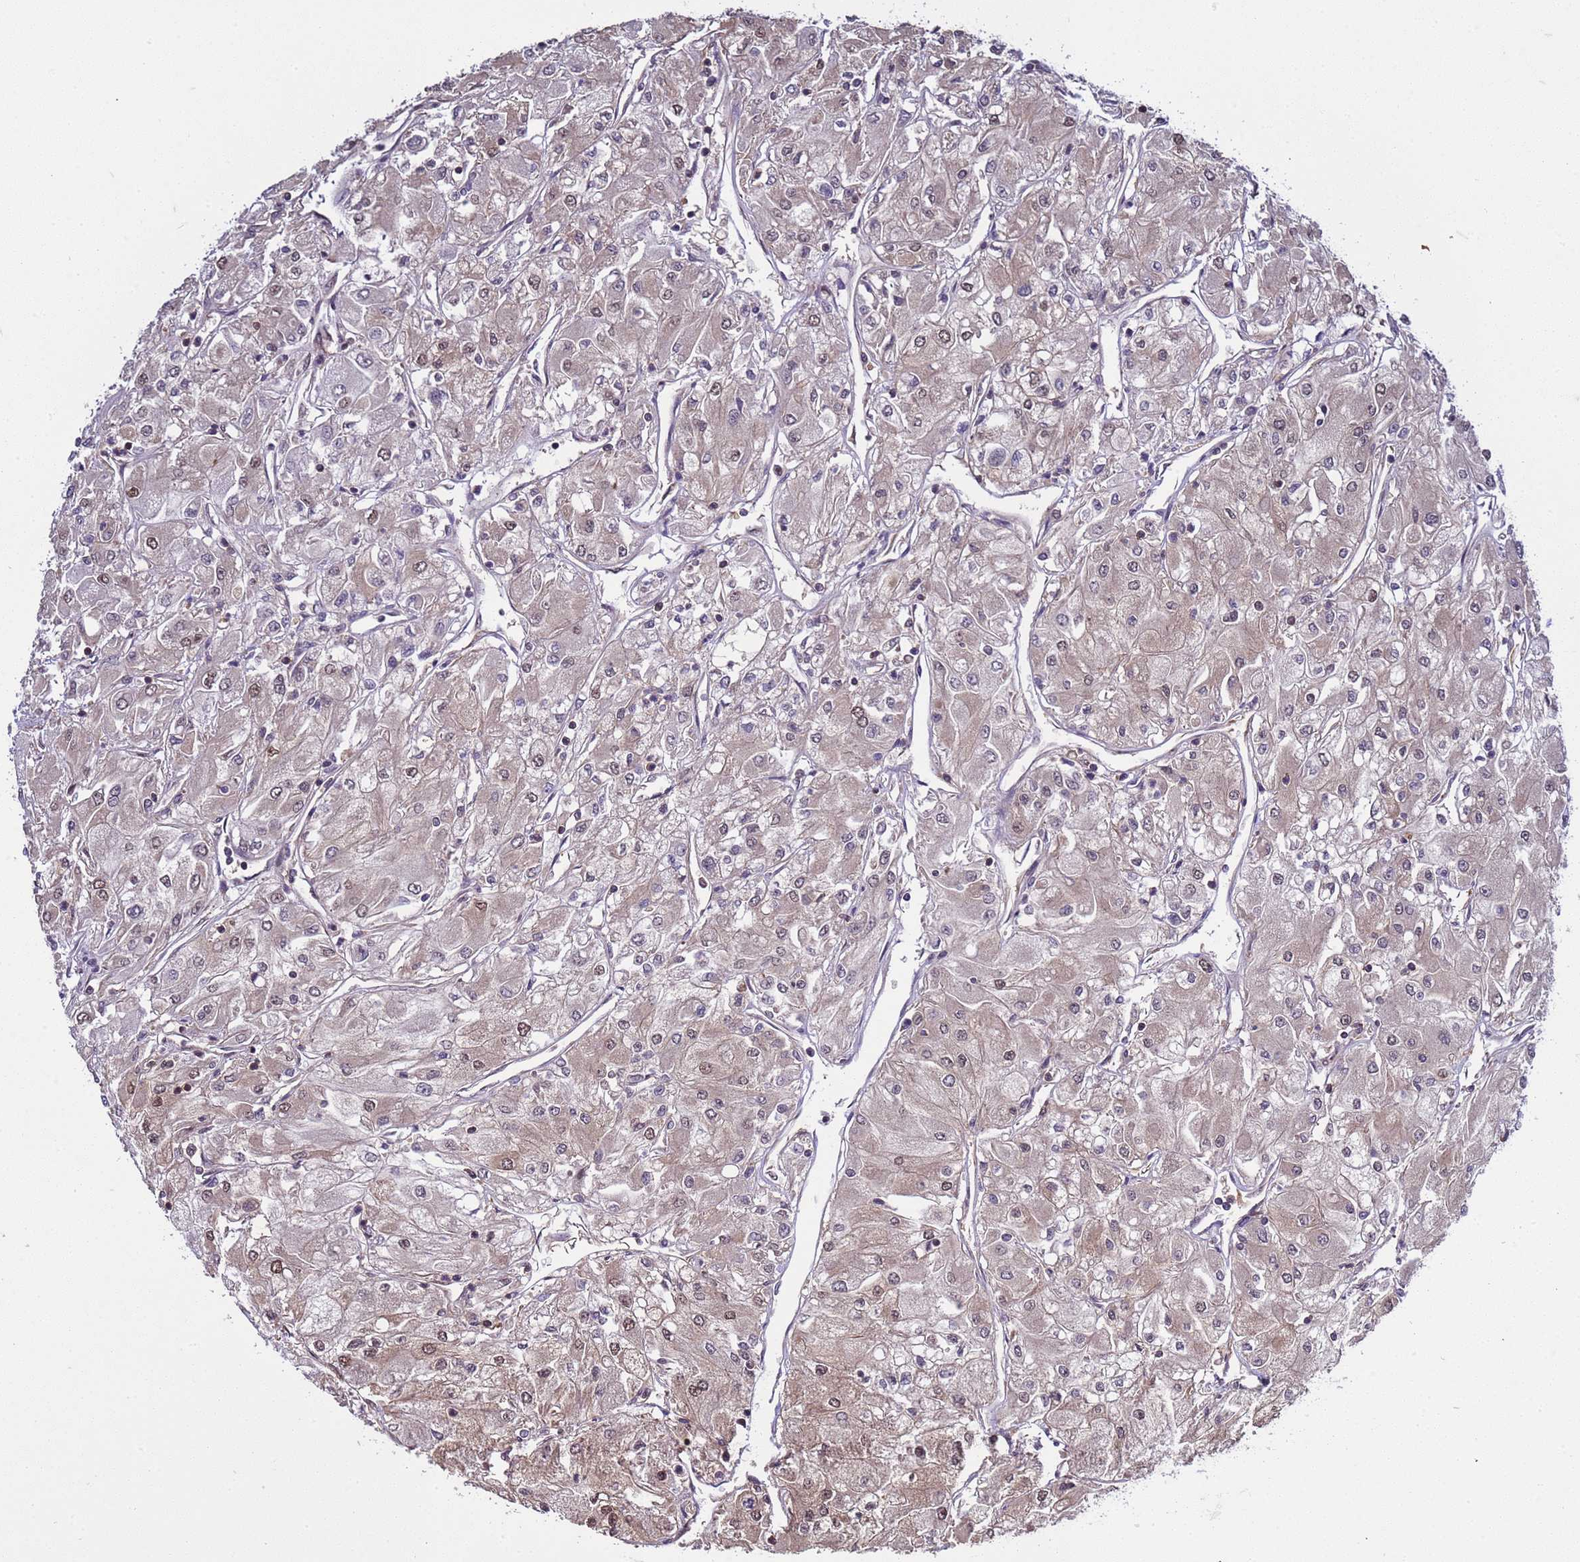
{"staining": {"intensity": "moderate", "quantity": "25%-75%", "location": "nuclear"}, "tissue": "renal cancer", "cell_type": "Tumor cells", "image_type": "cancer", "snomed": [{"axis": "morphology", "description": "Adenocarcinoma, NOS"}, {"axis": "topography", "description": "Kidney"}], "caption": "Immunohistochemical staining of human adenocarcinoma (renal) displays medium levels of moderate nuclear expression in about 25%-75% of tumor cells. Immunohistochemistry stains the protein of interest in brown and the nuclei are stained blue.", "gene": "GEN1", "patient": {"sex": "male", "age": 80}}